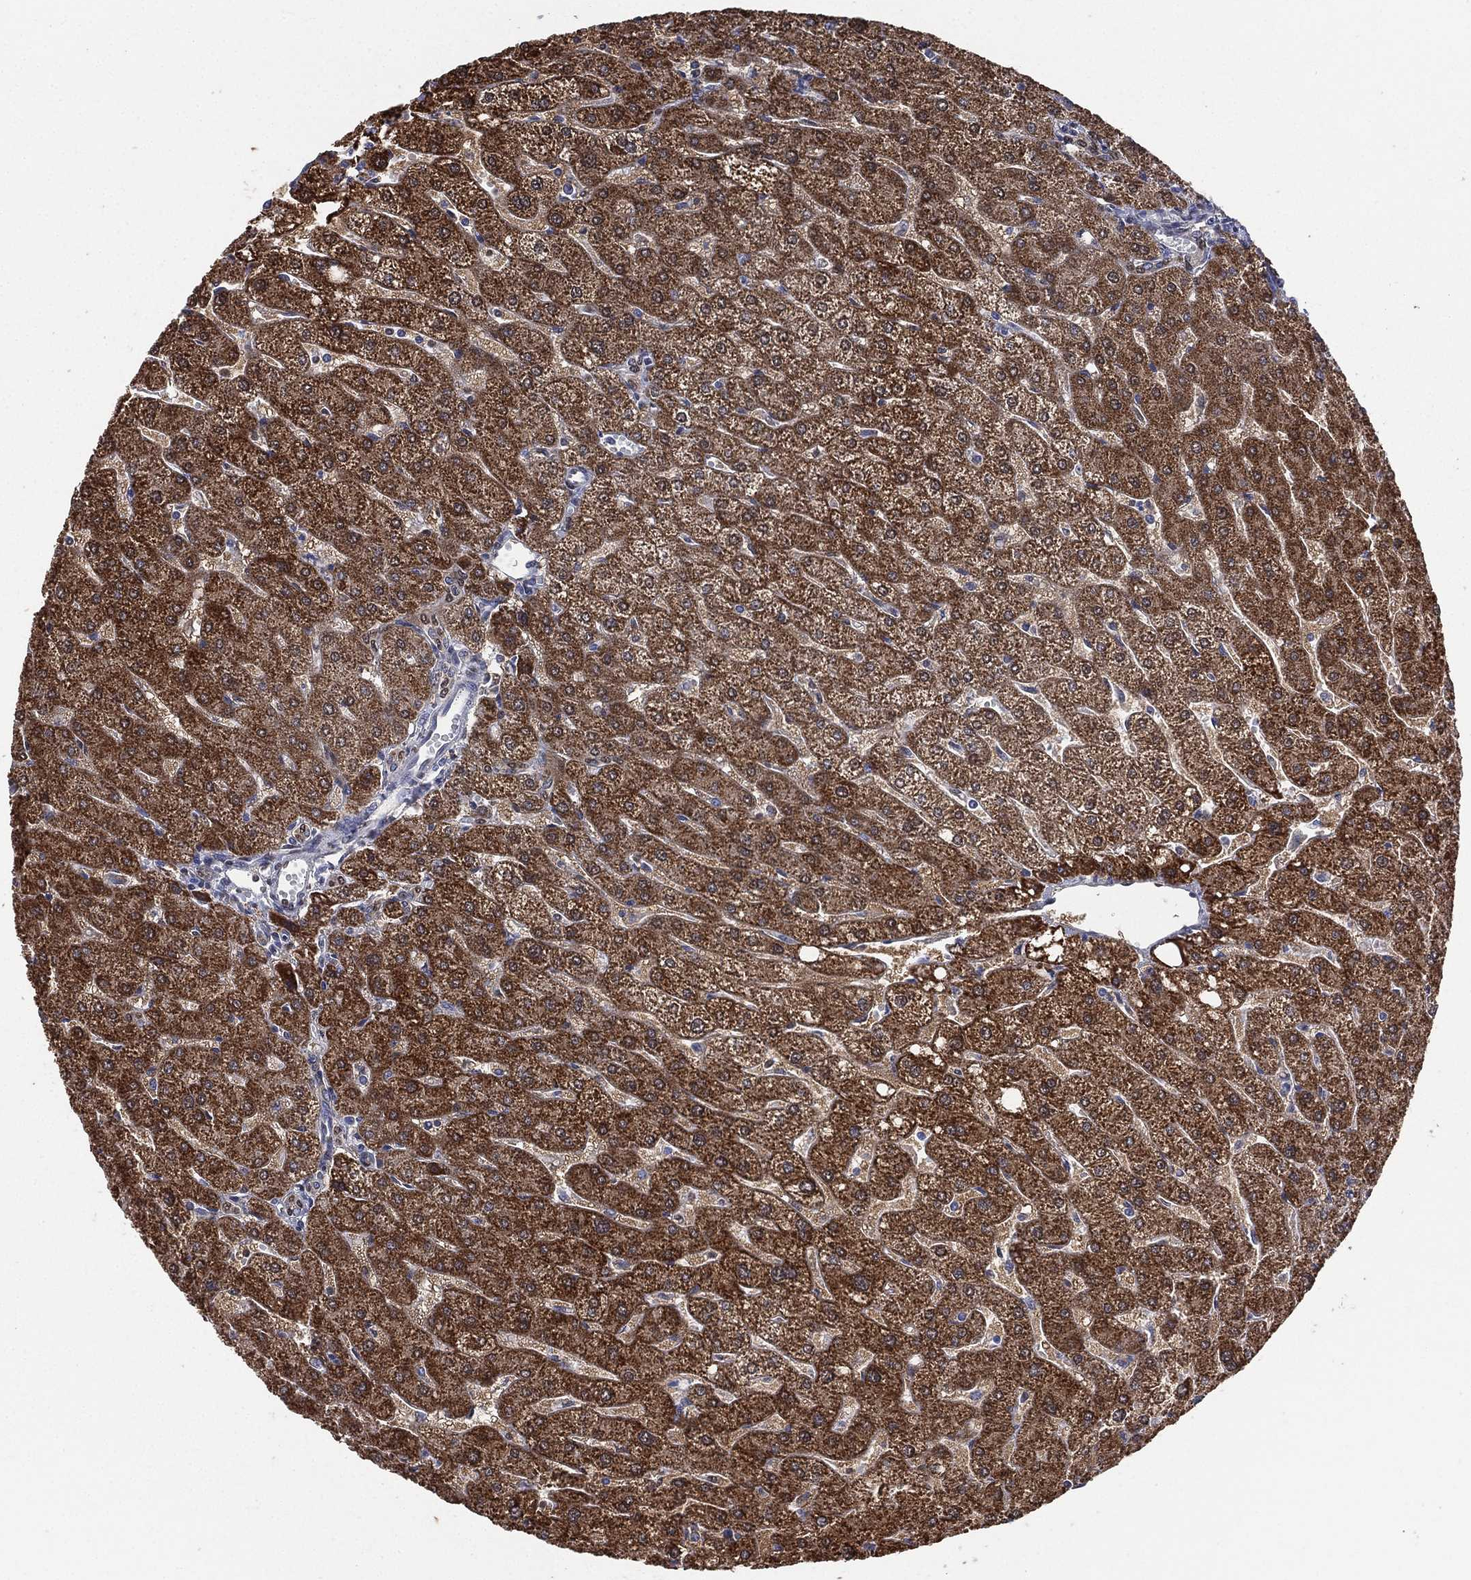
{"staining": {"intensity": "strong", "quantity": ">75%", "location": "cytoplasmic/membranous"}, "tissue": "liver", "cell_type": "Cholangiocytes", "image_type": "normal", "snomed": [{"axis": "morphology", "description": "Normal tissue, NOS"}, {"axis": "topography", "description": "Liver"}], "caption": "A brown stain shows strong cytoplasmic/membranous positivity of a protein in cholangiocytes of benign human liver. The staining is performed using DAB brown chromogen to label protein expression. The nuclei are counter-stained blue using hematoxylin.", "gene": "ALDH7A1", "patient": {"sex": "male", "age": 67}}